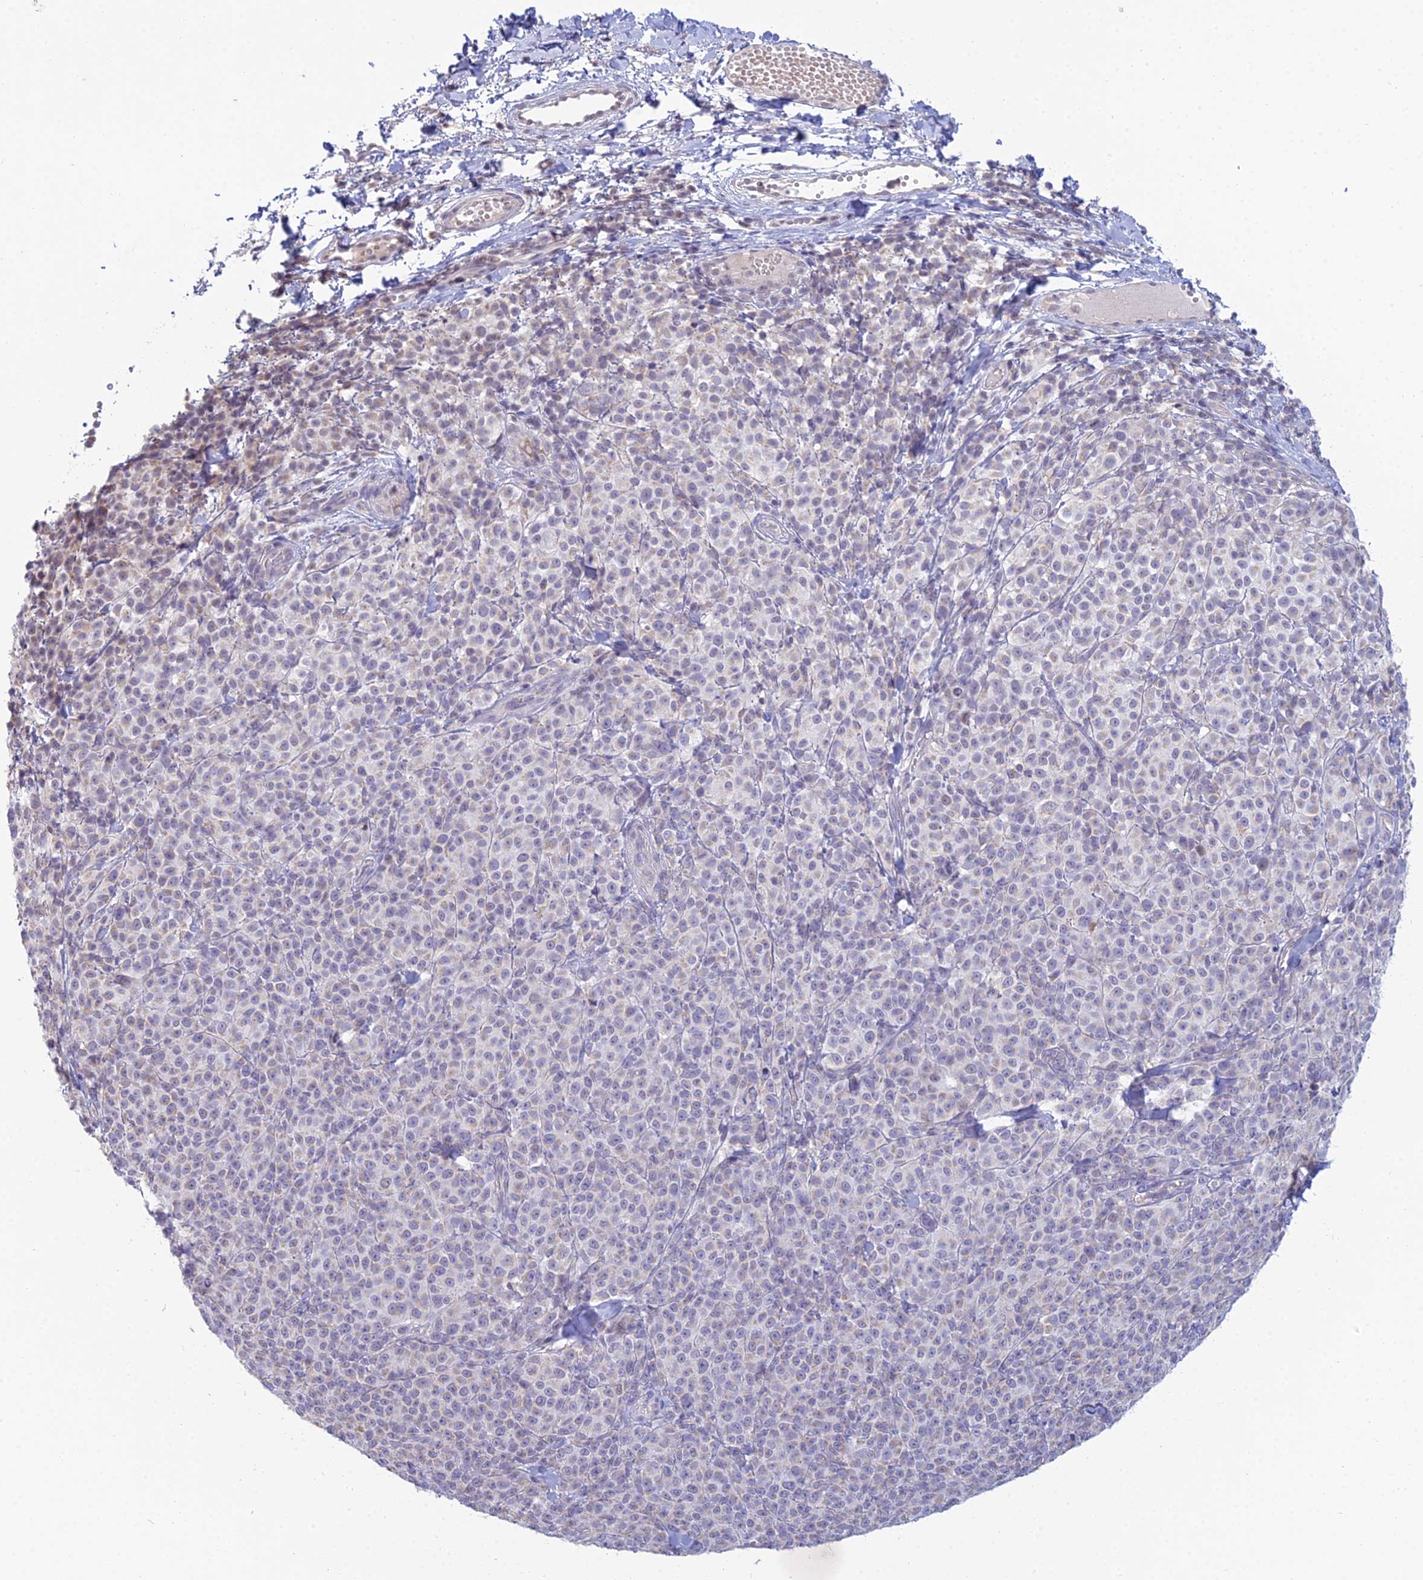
{"staining": {"intensity": "negative", "quantity": "none", "location": "none"}, "tissue": "melanoma", "cell_type": "Tumor cells", "image_type": "cancer", "snomed": [{"axis": "morphology", "description": "Normal tissue, NOS"}, {"axis": "morphology", "description": "Malignant melanoma, NOS"}, {"axis": "topography", "description": "Skin"}], "caption": "Immunohistochemistry image of neoplastic tissue: melanoma stained with DAB exhibits no significant protein staining in tumor cells. (DAB (3,3'-diaminobenzidine) immunohistochemistry, high magnification).", "gene": "CFAP206", "patient": {"sex": "female", "age": 34}}